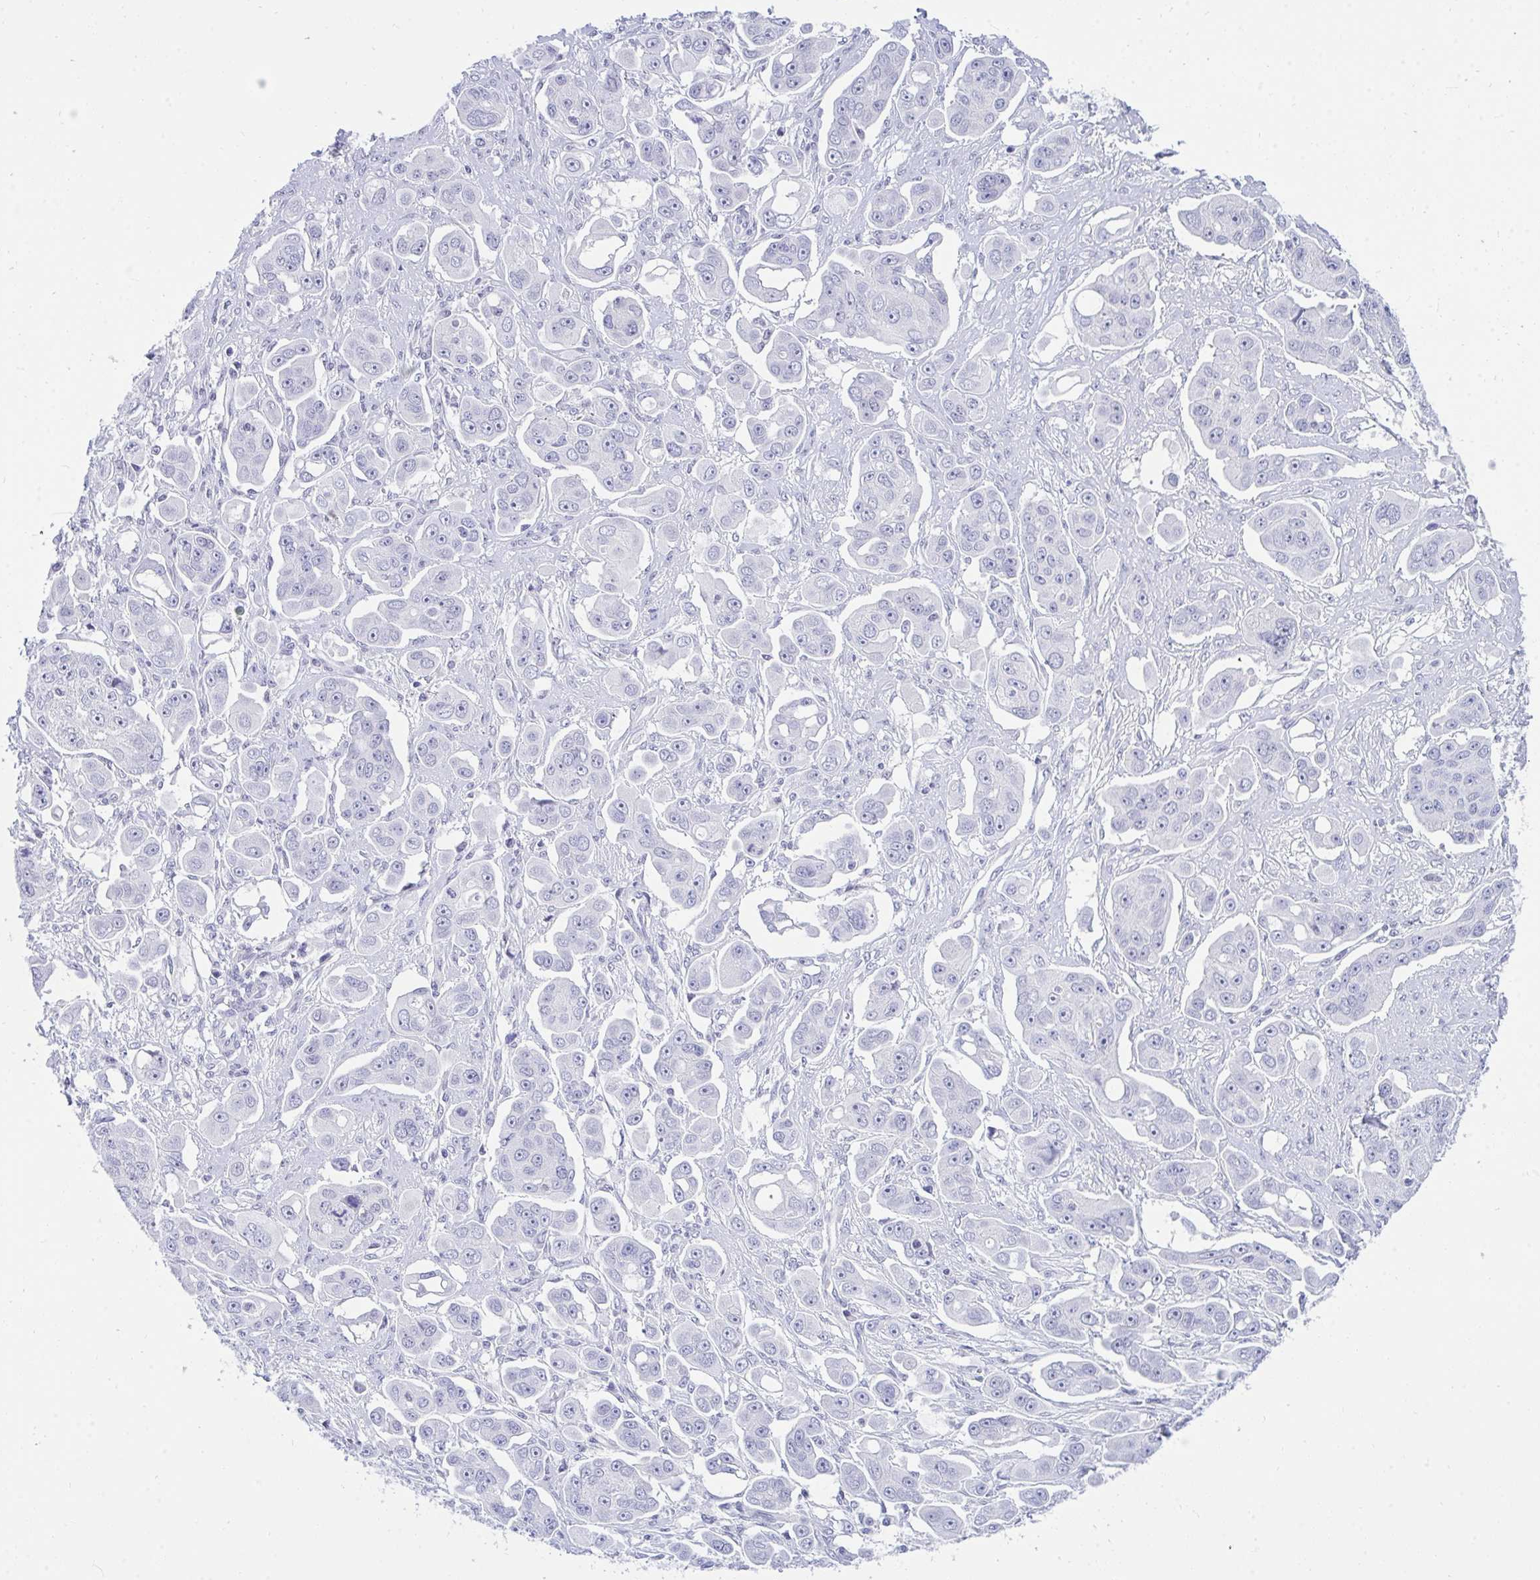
{"staining": {"intensity": "negative", "quantity": "none", "location": "none"}, "tissue": "ovarian cancer", "cell_type": "Tumor cells", "image_type": "cancer", "snomed": [{"axis": "morphology", "description": "Carcinoma, endometroid"}, {"axis": "topography", "description": "Ovary"}], "caption": "Immunohistochemistry (IHC) photomicrograph of human ovarian cancer (endometroid carcinoma) stained for a protein (brown), which displays no positivity in tumor cells.", "gene": "THOP1", "patient": {"sex": "female", "age": 70}}